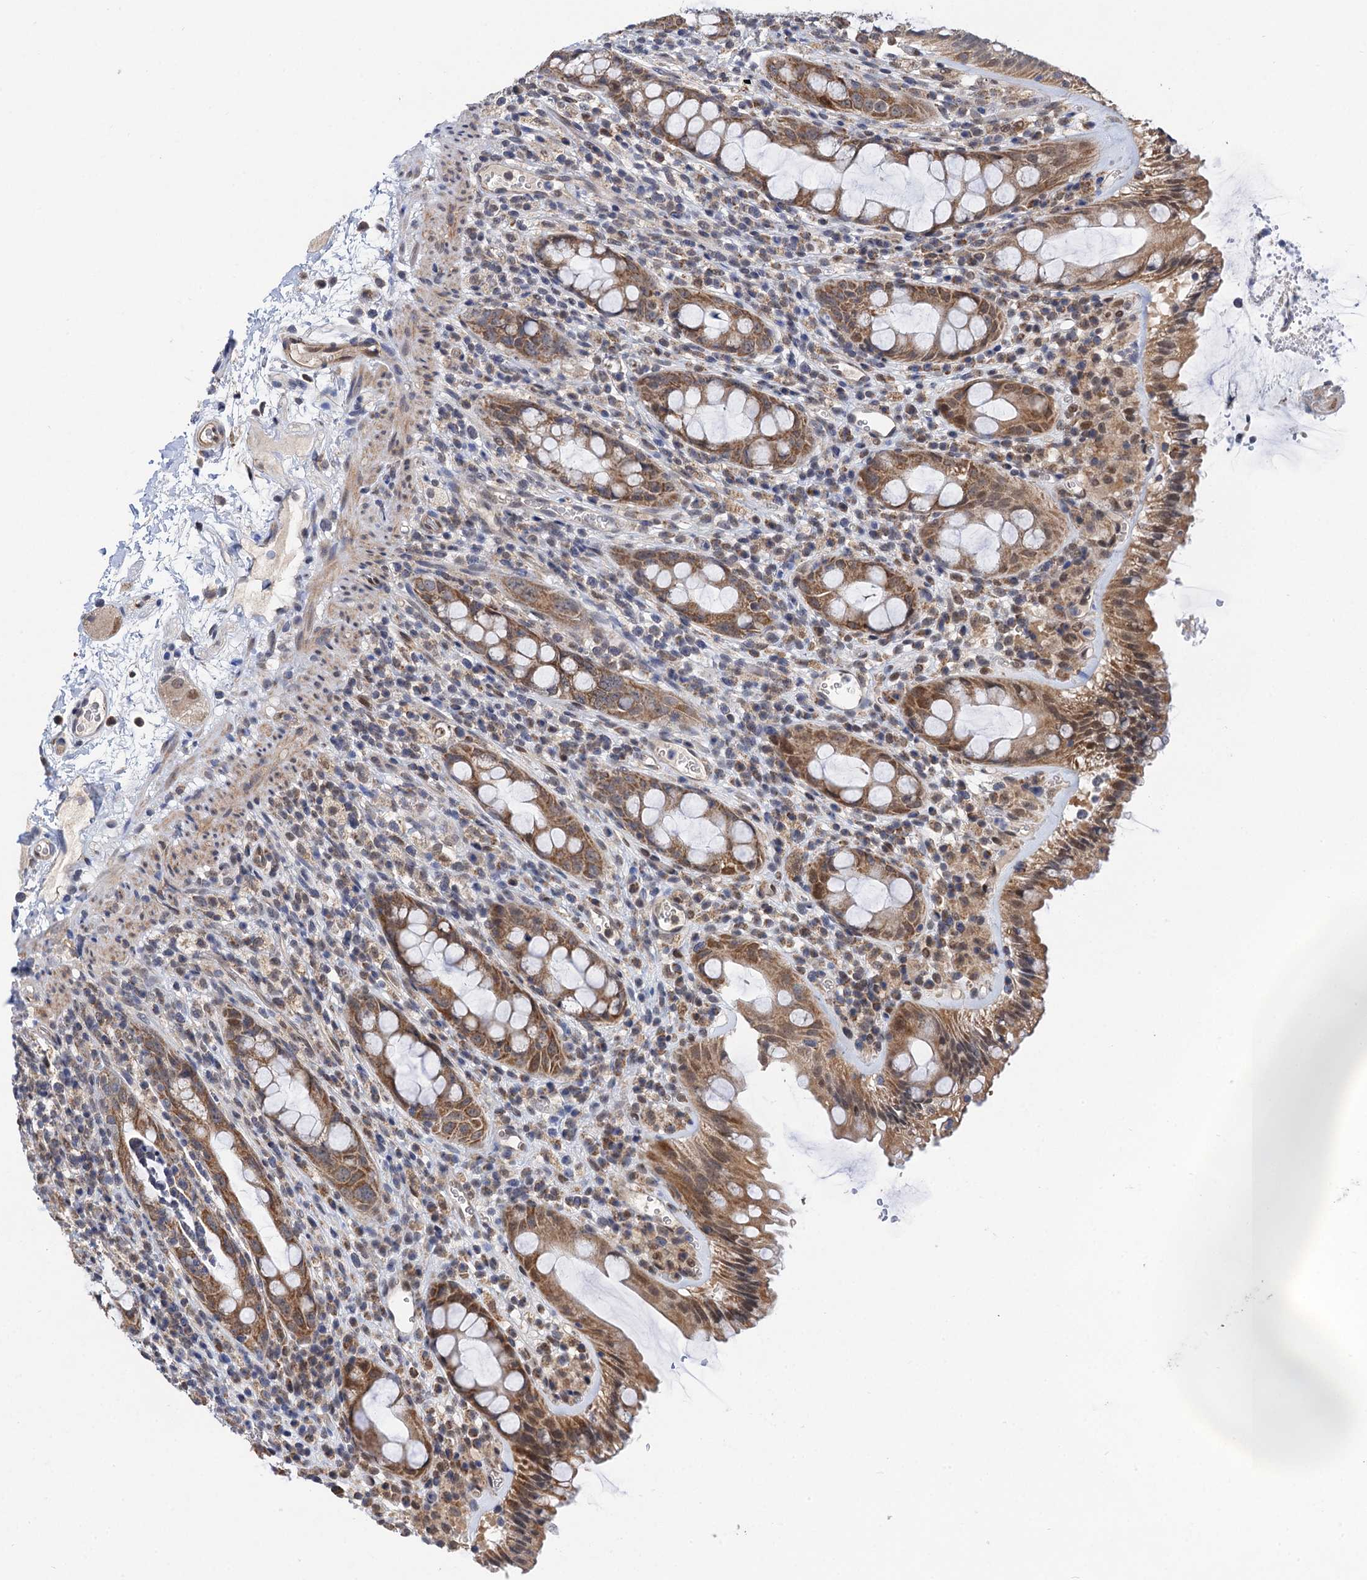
{"staining": {"intensity": "moderate", "quantity": ">75%", "location": "cytoplasmic/membranous"}, "tissue": "rectum", "cell_type": "Glandular cells", "image_type": "normal", "snomed": [{"axis": "morphology", "description": "Normal tissue, NOS"}, {"axis": "topography", "description": "Rectum"}], "caption": "The image reveals a brown stain indicating the presence of a protein in the cytoplasmic/membranous of glandular cells in rectum. Nuclei are stained in blue.", "gene": "CMPK2", "patient": {"sex": "female", "age": 57}}